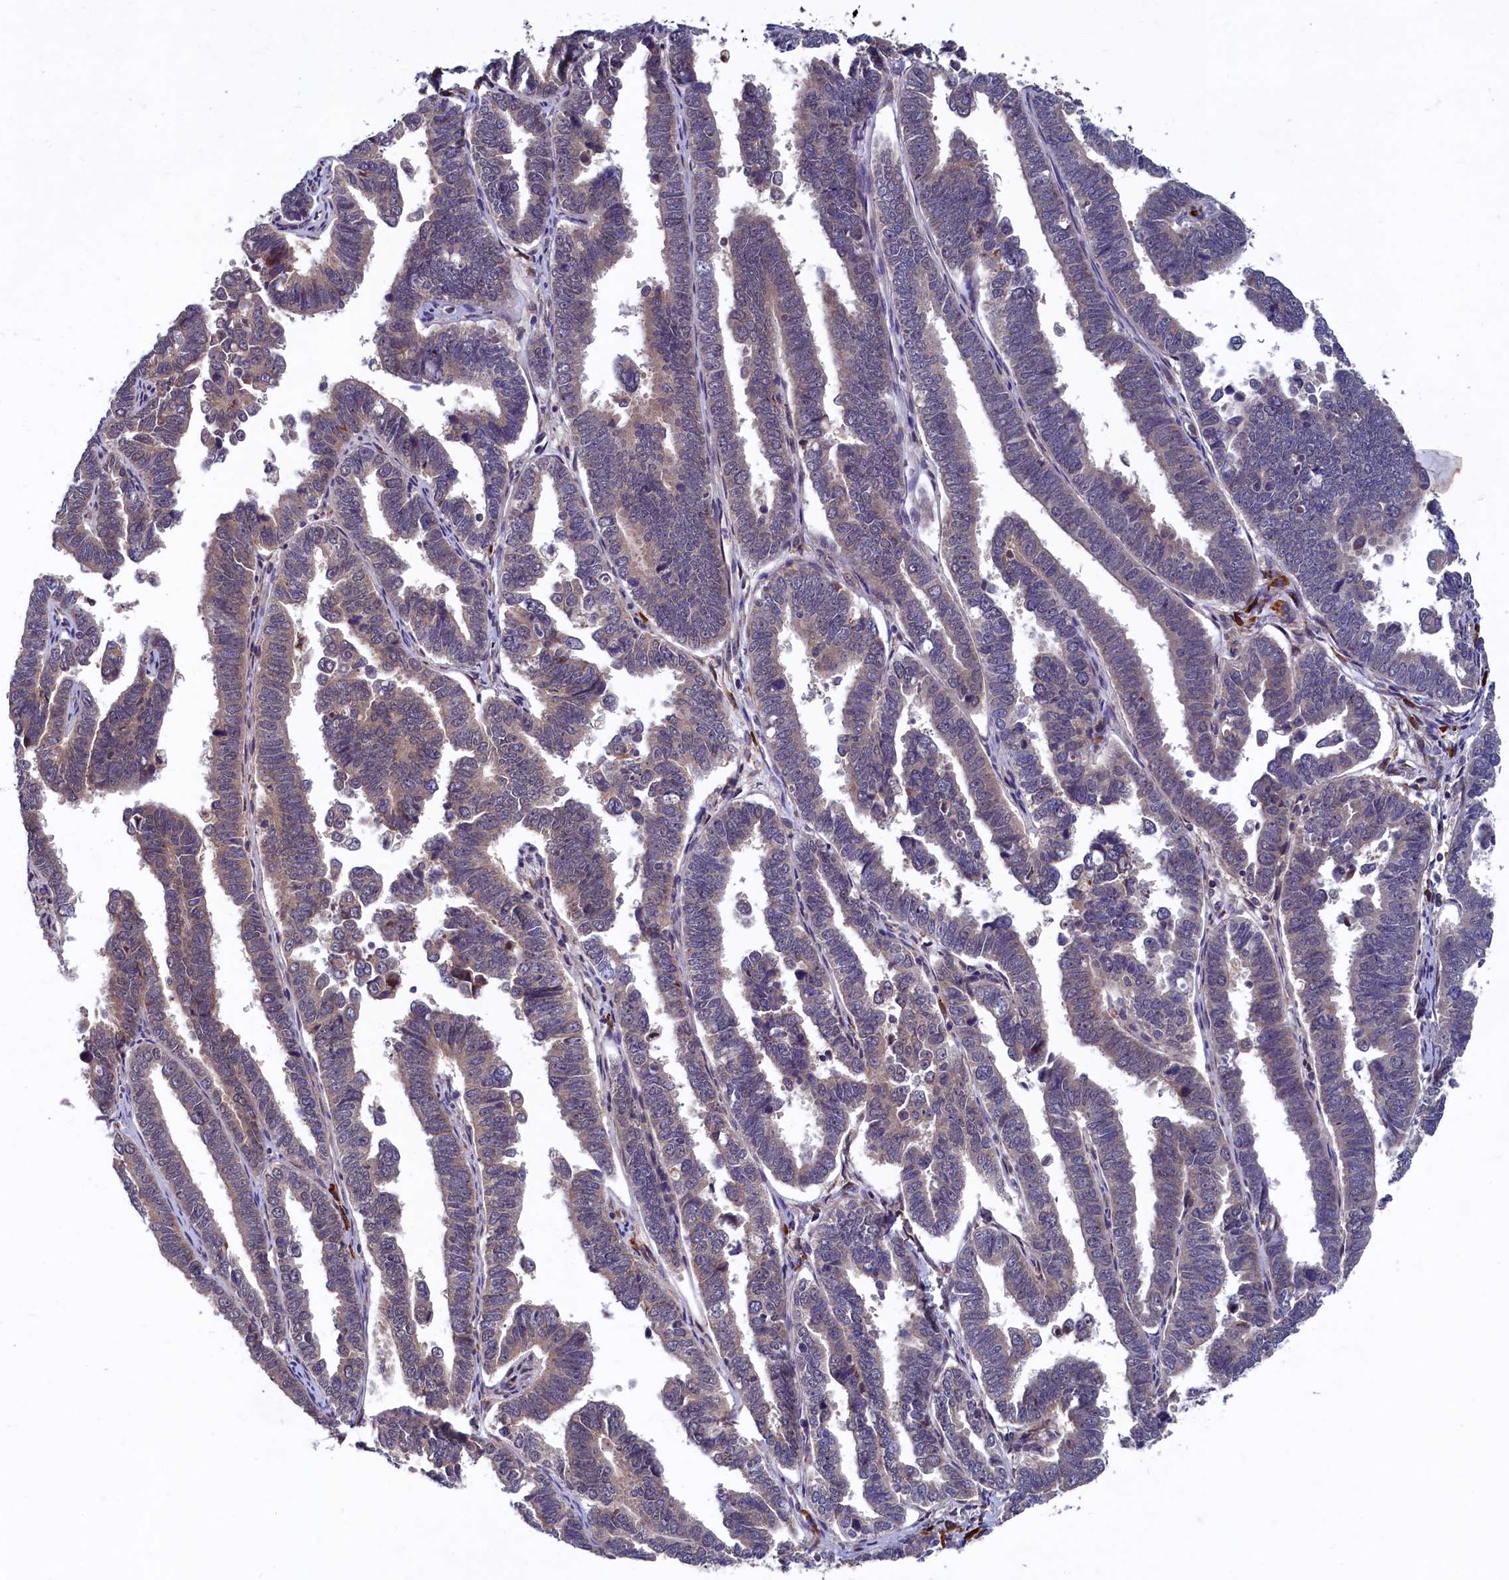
{"staining": {"intensity": "weak", "quantity": "<25%", "location": "cytoplasmic/membranous"}, "tissue": "endometrial cancer", "cell_type": "Tumor cells", "image_type": "cancer", "snomed": [{"axis": "morphology", "description": "Adenocarcinoma, NOS"}, {"axis": "topography", "description": "Endometrium"}], "caption": "A histopathology image of human adenocarcinoma (endometrial) is negative for staining in tumor cells. Nuclei are stained in blue.", "gene": "SLC16A14", "patient": {"sex": "female", "age": 75}}